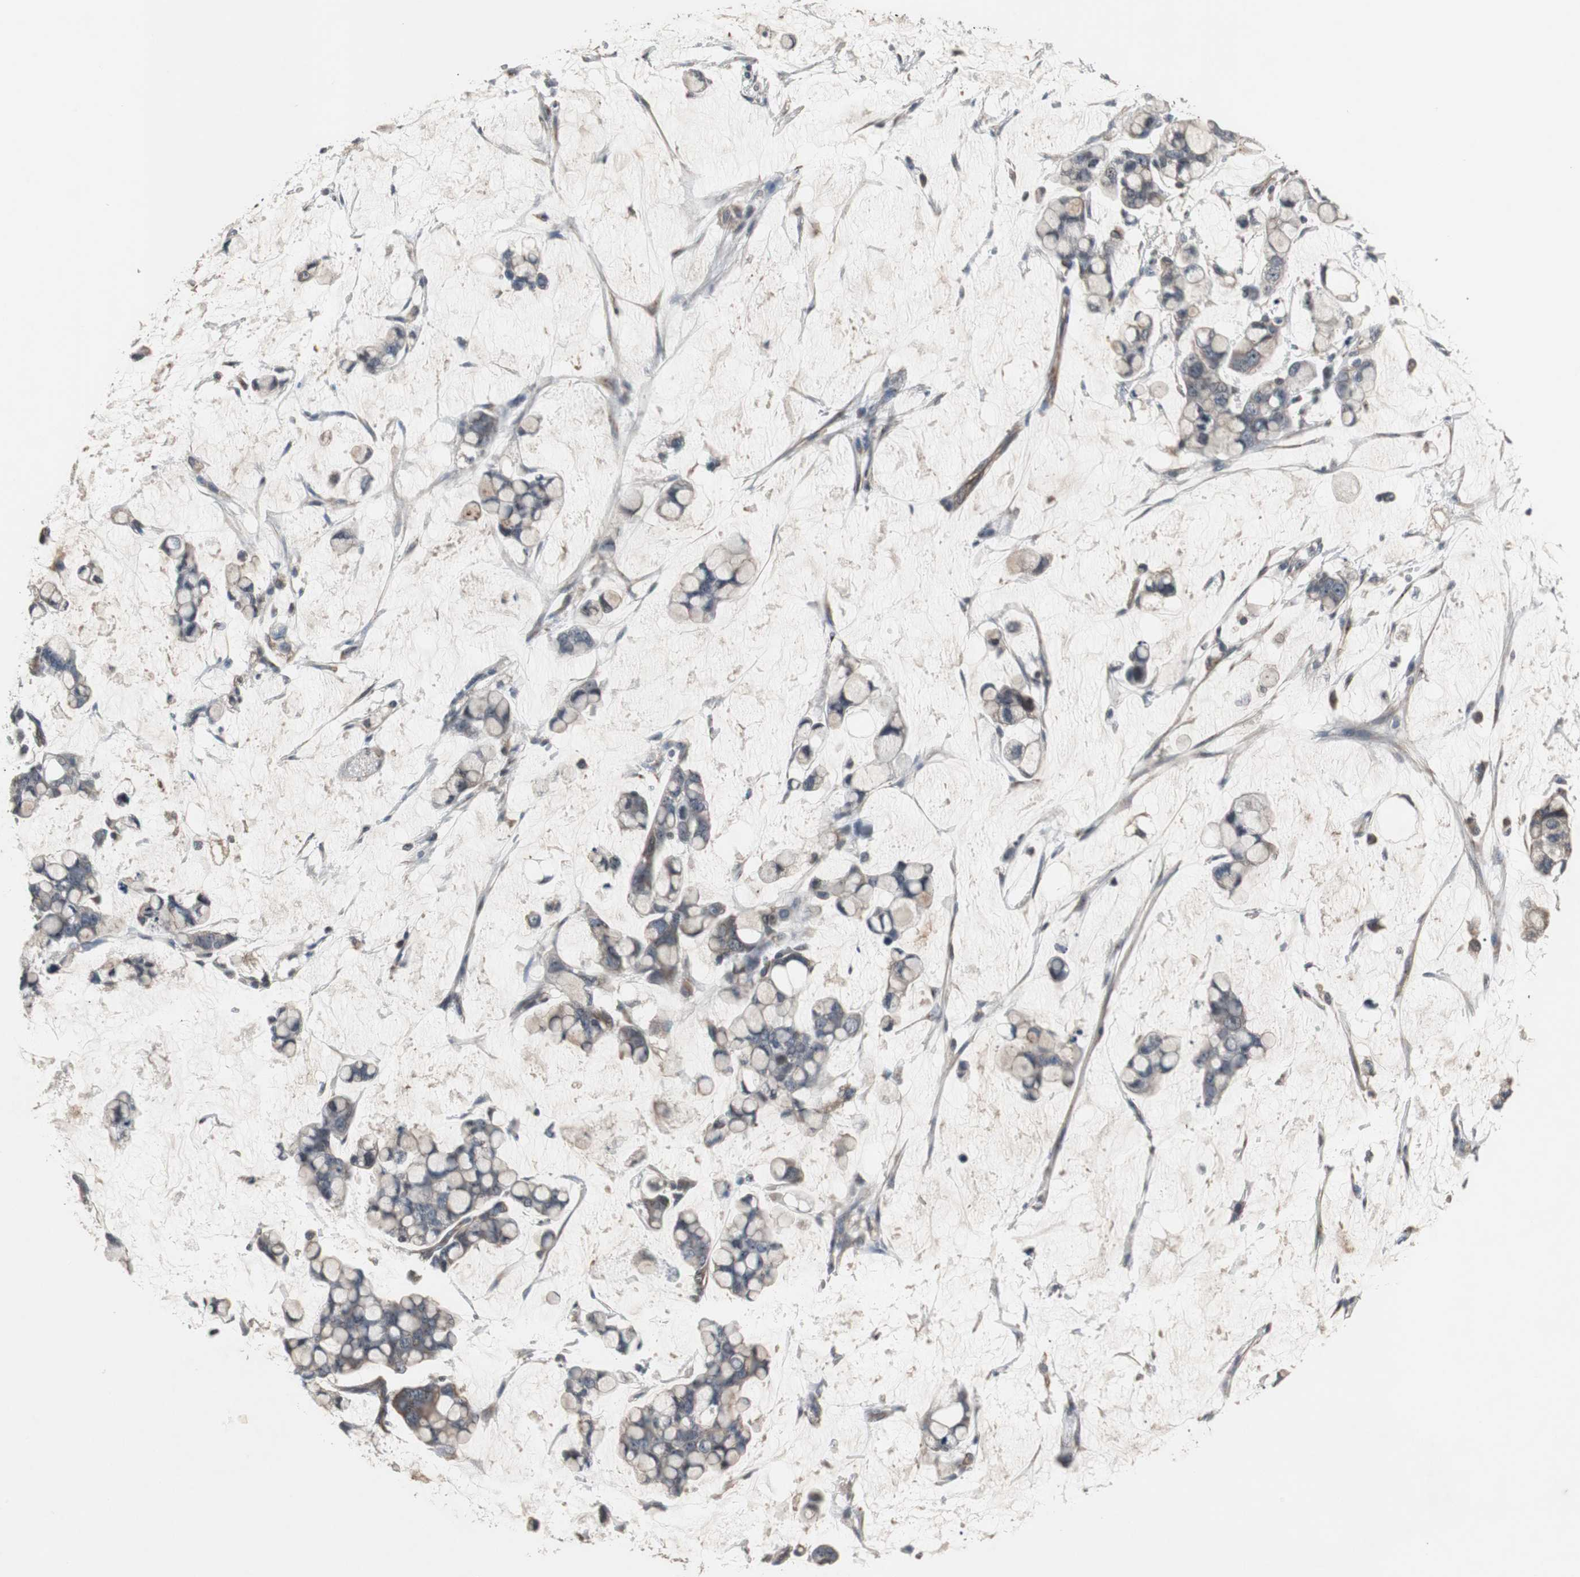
{"staining": {"intensity": "weak", "quantity": "25%-75%", "location": "cytoplasmic/membranous"}, "tissue": "stomach cancer", "cell_type": "Tumor cells", "image_type": "cancer", "snomed": [{"axis": "morphology", "description": "Adenocarcinoma, NOS"}, {"axis": "topography", "description": "Stomach, lower"}], "caption": "Human adenocarcinoma (stomach) stained for a protein (brown) displays weak cytoplasmic/membranous positive positivity in about 25%-75% of tumor cells.", "gene": "ATP2B2", "patient": {"sex": "male", "age": 84}}